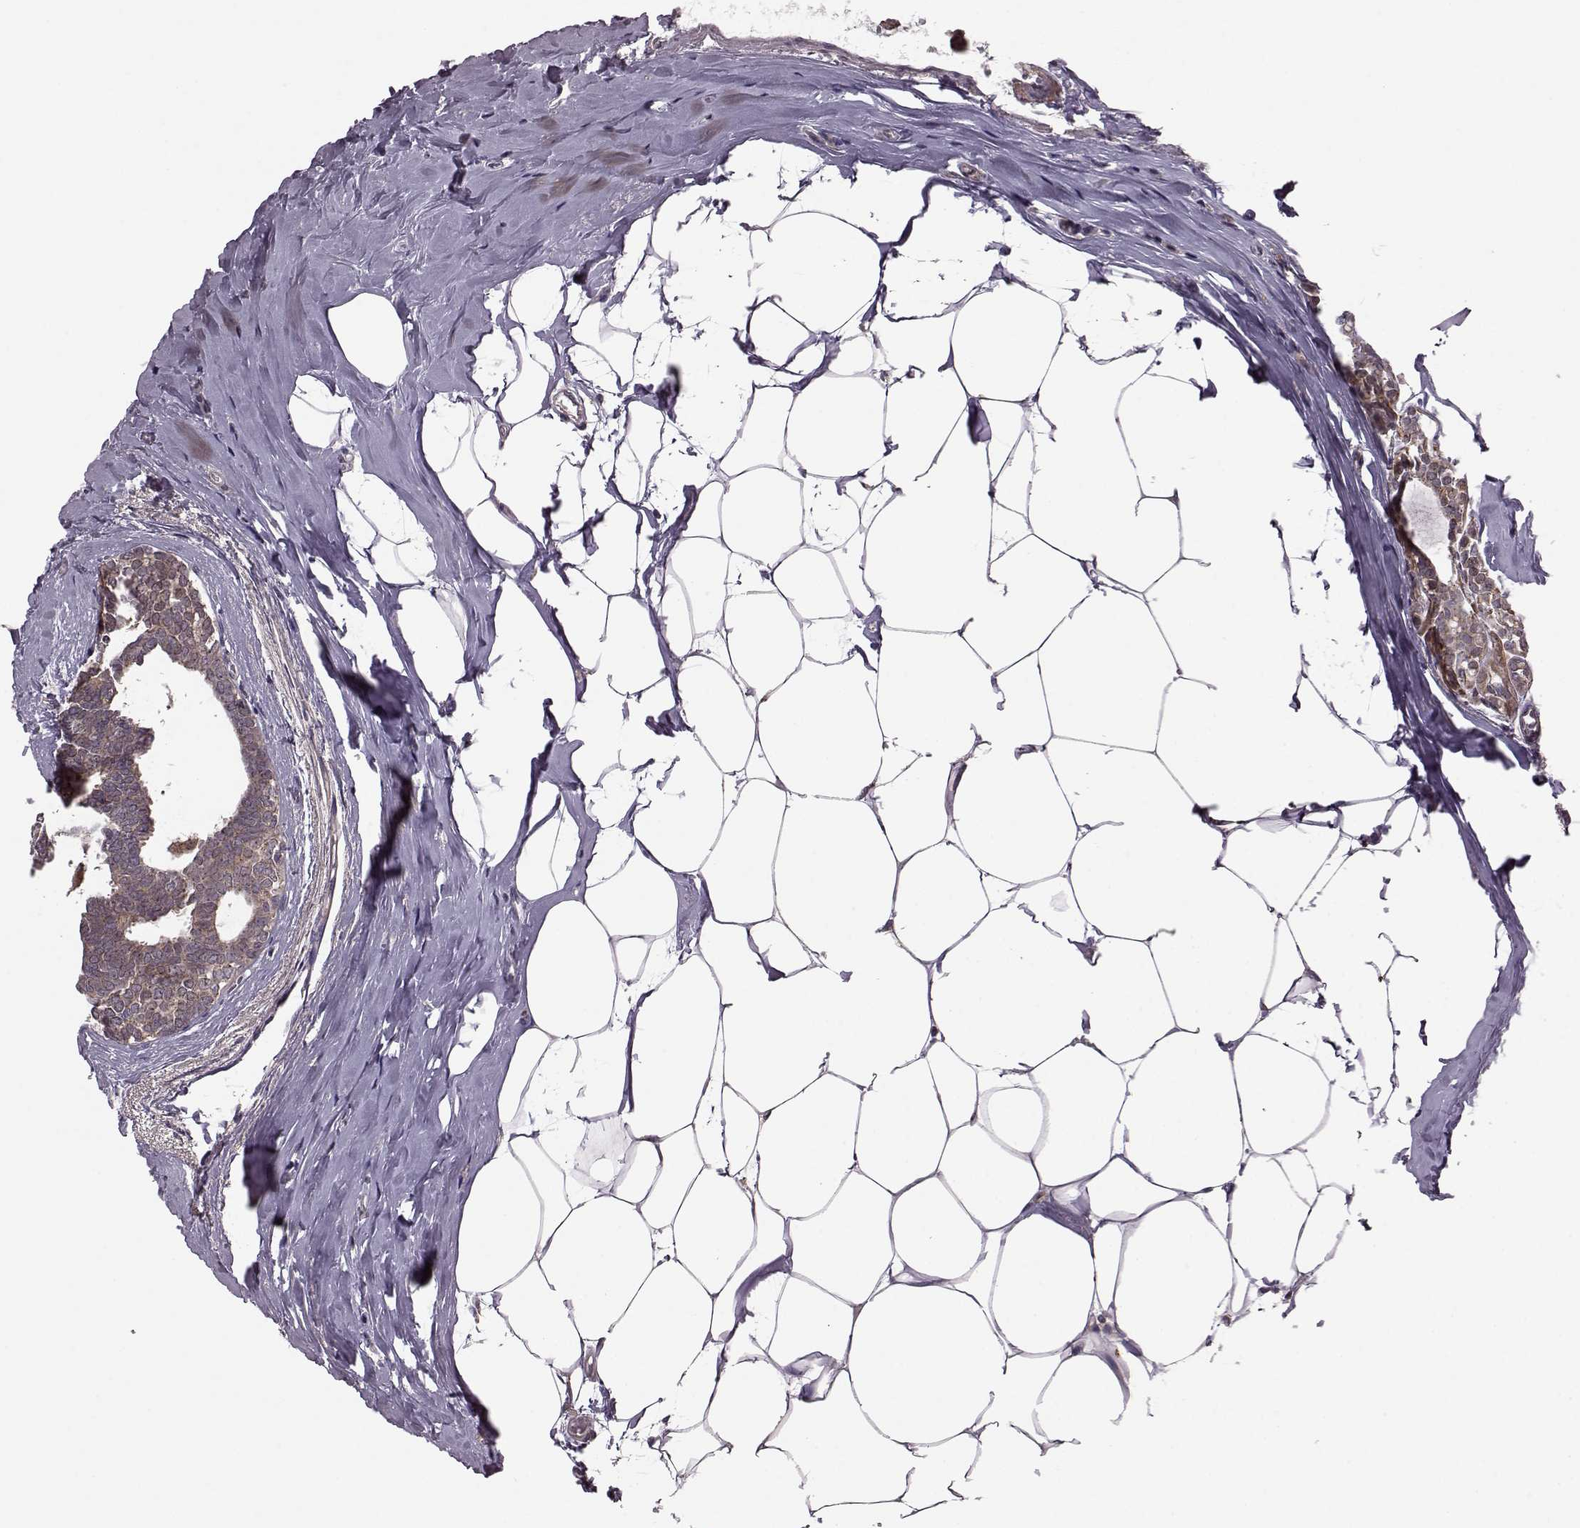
{"staining": {"intensity": "strong", "quantity": "25%-75%", "location": "cytoplasmic/membranous"}, "tissue": "breast cancer", "cell_type": "Tumor cells", "image_type": "cancer", "snomed": [{"axis": "morphology", "description": "Intraductal carcinoma, in situ"}, {"axis": "morphology", "description": "Duct carcinoma"}, {"axis": "morphology", "description": "Lobular carcinoma, in situ"}, {"axis": "topography", "description": "Breast"}], "caption": "Breast cancer (invasive ductal carcinoma) stained for a protein (brown) shows strong cytoplasmic/membranous positive positivity in approximately 25%-75% of tumor cells.", "gene": "FNIP2", "patient": {"sex": "female", "age": 44}}